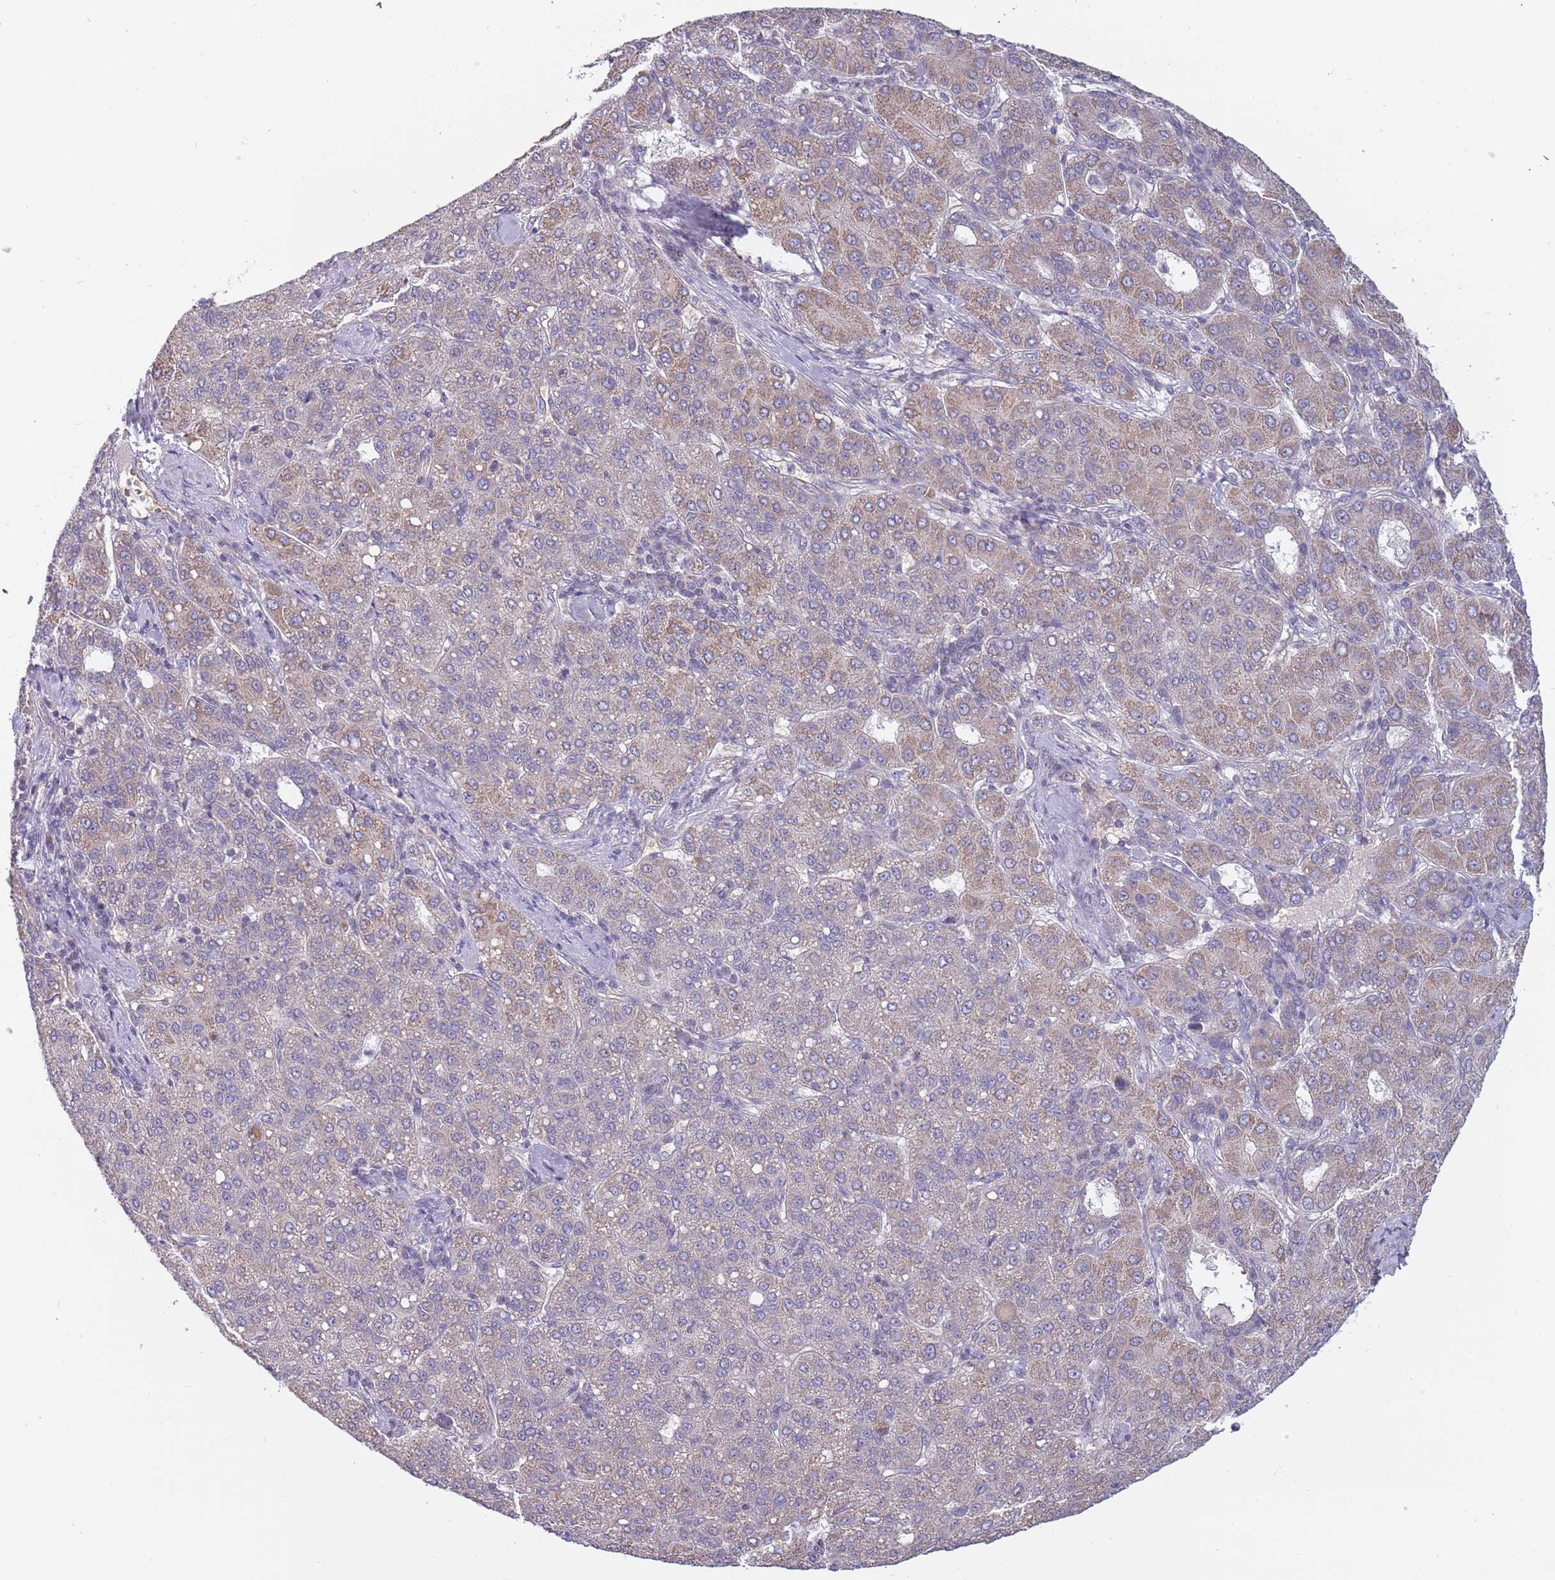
{"staining": {"intensity": "weak", "quantity": "<25%", "location": "cytoplasmic/membranous"}, "tissue": "liver cancer", "cell_type": "Tumor cells", "image_type": "cancer", "snomed": [{"axis": "morphology", "description": "Carcinoma, Hepatocellular, NOS"}, {"axis": "topography", "description": "Liver"}], "caption": "Liver cancer (hepatocellular carcinoma) was stained to show a protein in brown. There is no significant staining in tumor cells.", "gene": "RNF181", "patient": {"sex": "male", "age": 65}}